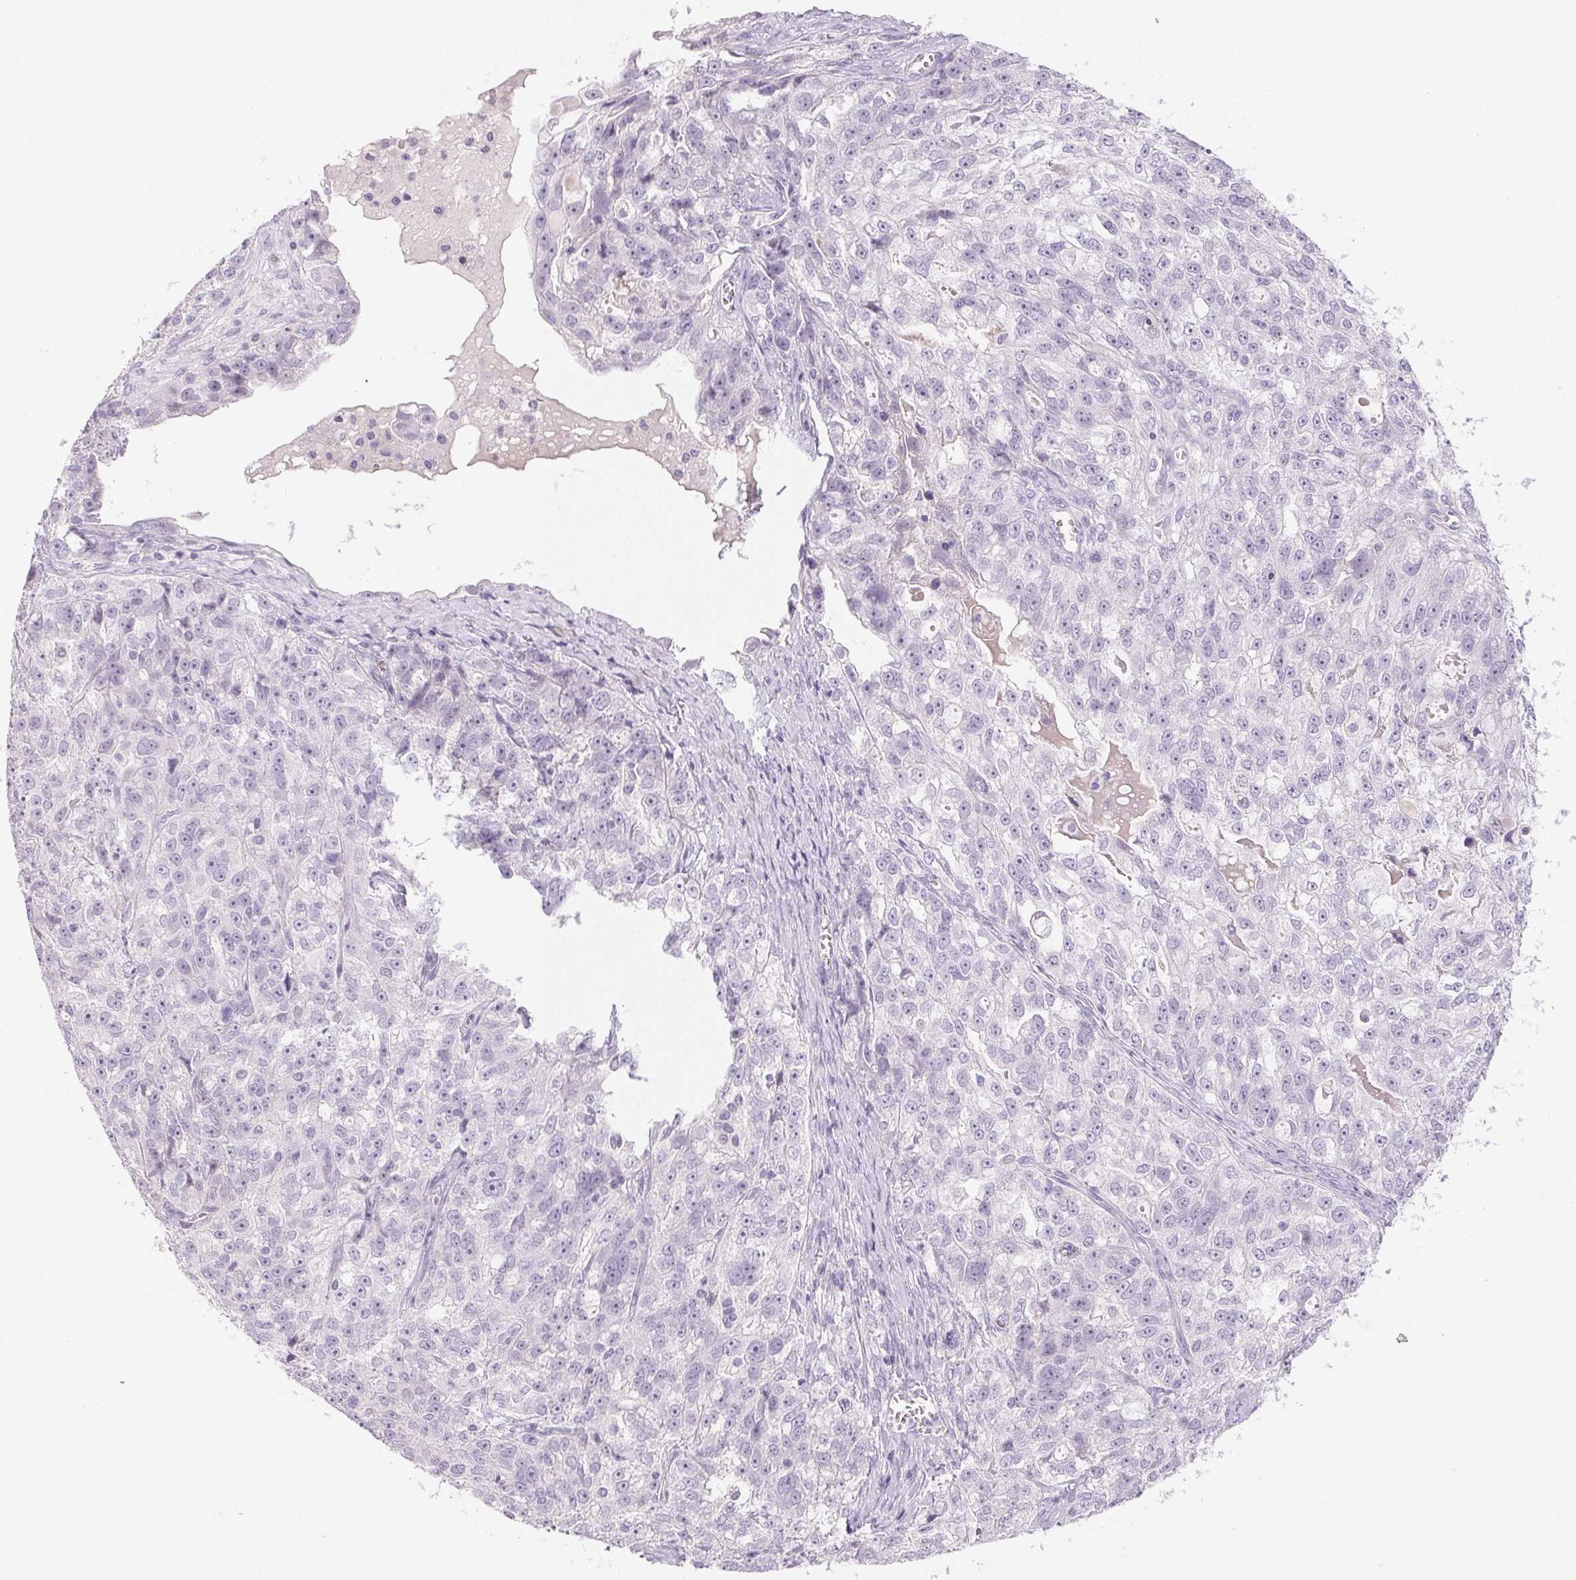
{"staining": {"intensity": "negative", "quantity": "none", "location": "none"}, "tissue": "ovarian cancer", "cell_type": "Tumor cells", "image_type": "cancer", "snomed": [{"axis": "morphology", "description": "Cystadenocarcinoma, serous, NOS"}, {"axis": "topography", "description": "Ovary"}], "caption": "Immunohistochemistry (IHC) photomicrograph of neoplastic tissue: ovarian serous cystadenocarcinoma stained with DAB shows no significant protein positivity in tumor cells.", "gene": "BPIFB2", "patient": {"sex": "female", "age": 51}}